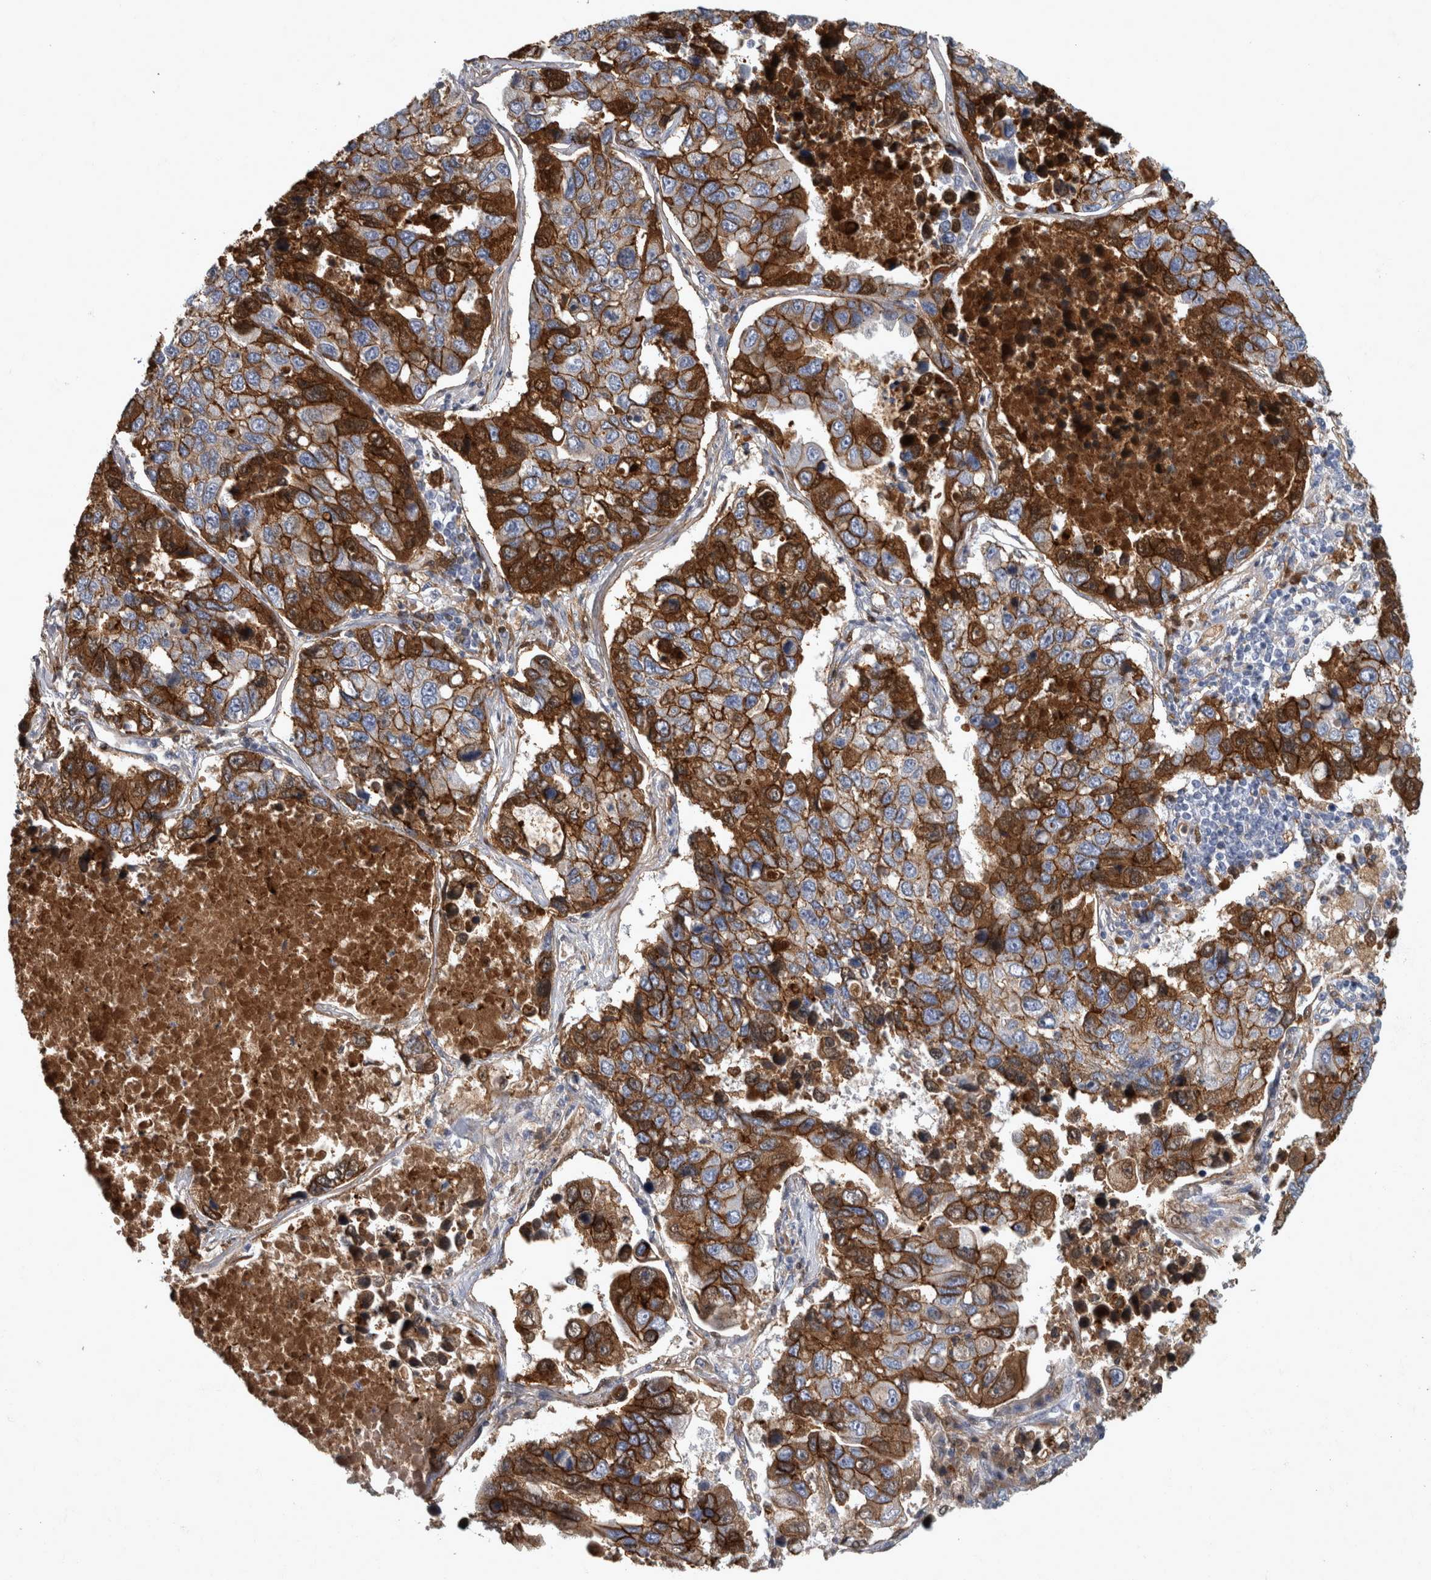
{"staining": {"intensity": "strong", "quantity": ">75%", "location": "cytoplasmic/membranous"}, "tissue": "lung cancer", "cell_type": "Tumor cells", "image_type": "cancer", "snomed": [{"axis": "morphology", "description": "Adenocarcinoma, NOS"}, {"axis": "topography", "description": "Lung"}], "caption": "Immunohistochemical staining of human adenocarcinoma (lung) displays high levels of strong cytoplasmic/membranous protein positivity in about >75% of tumor cells.", "gene": "DSG2", "patient": {"sex": "male", "age": 64}}